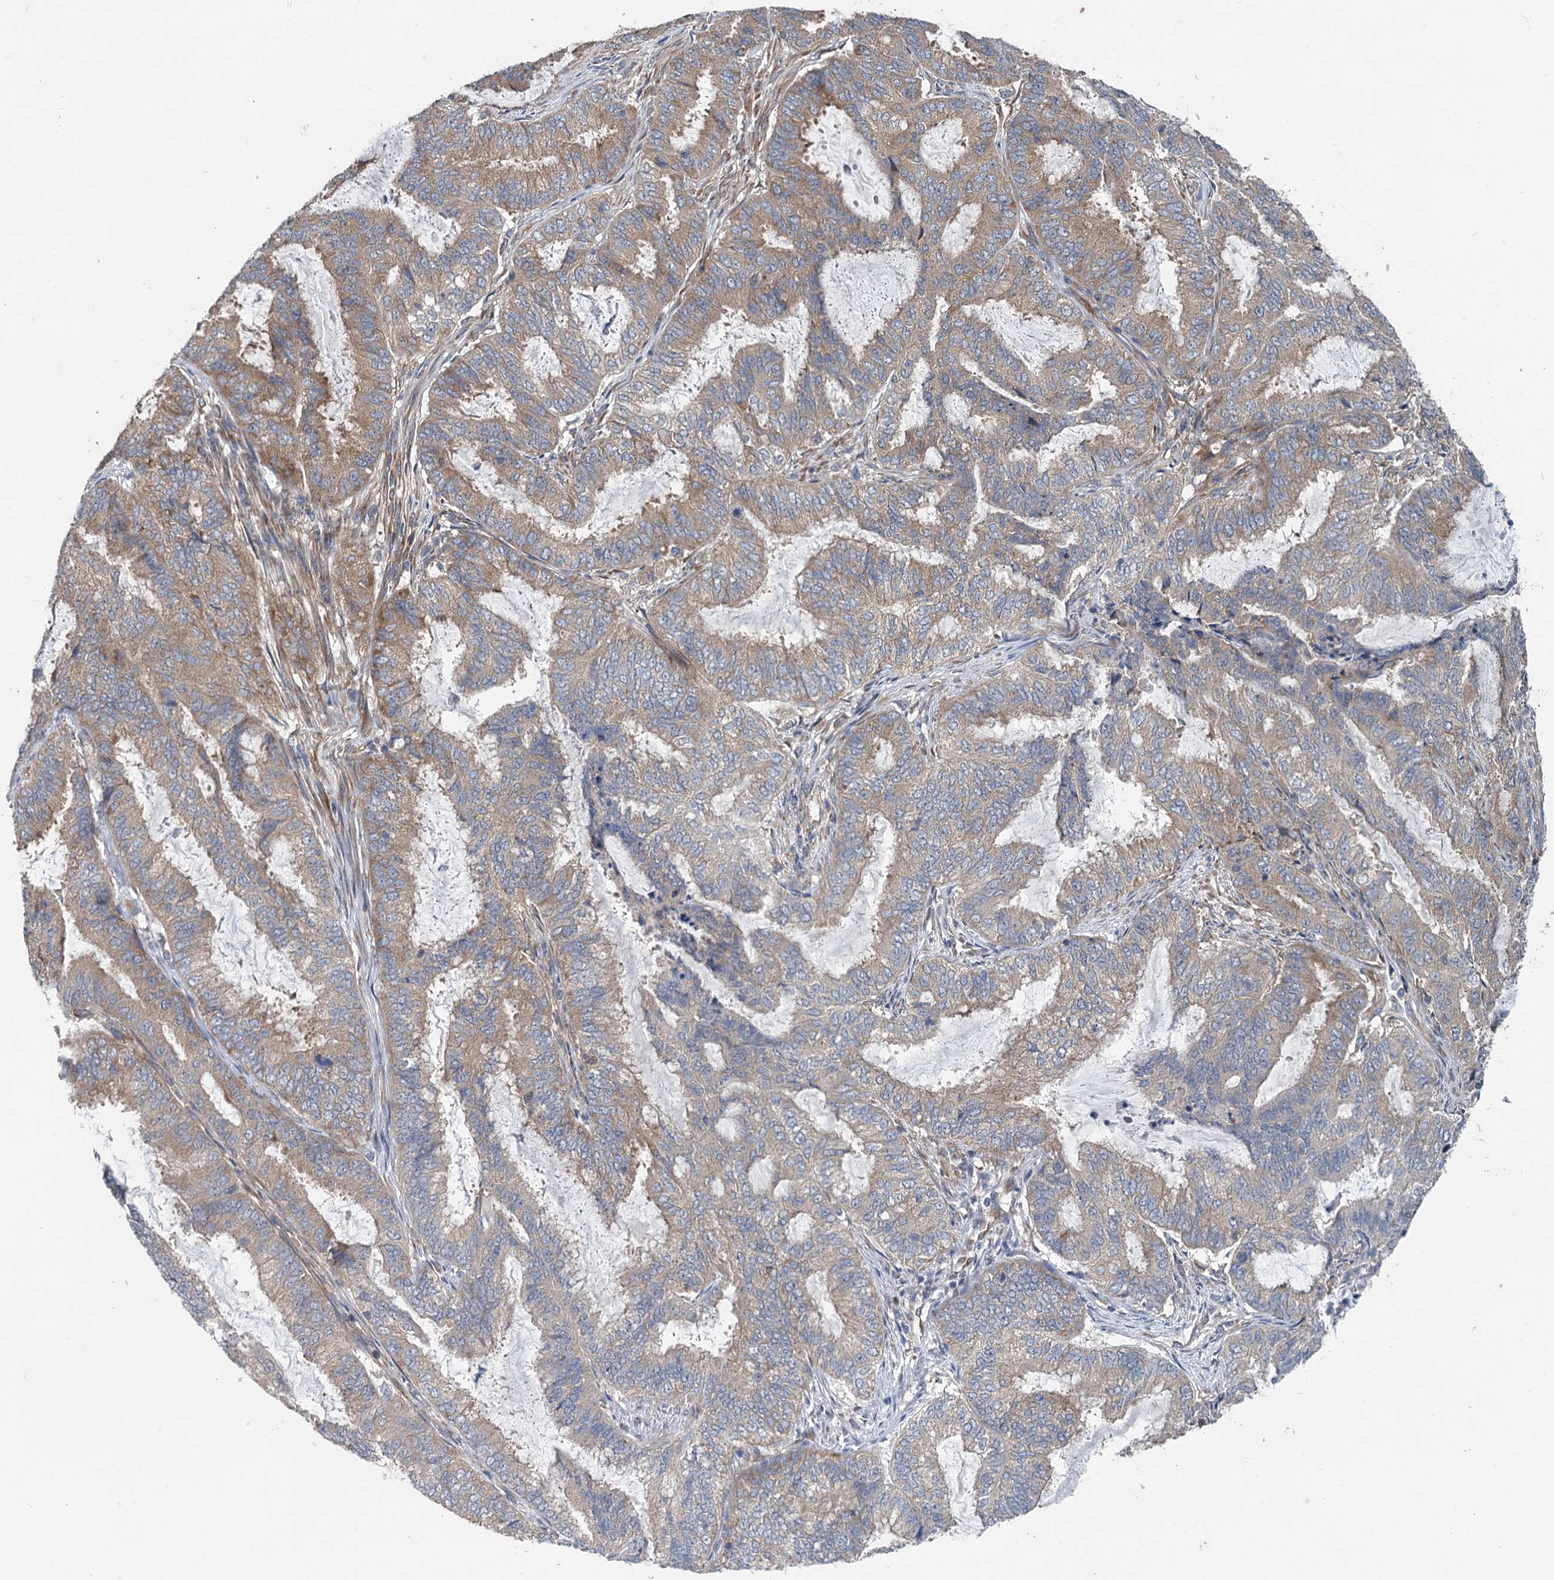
{"staining": {"intensity": "moderate", "quantity": ">75%", "location": "cytoplasmic/membranous"}, "tissue": "endometrial cancer", "cell_type": "Tumor cells", "image_type": "cancer", "snomed": [{"axis": "morphology", "description": "Adenocarcinoma, NOS"}, {"axis": "topography", "description": "Endometrium"}], "caption": "Immunohistochemical staining of endometrial cancer (adenocarcinoma) shows moderate cytoplasmic/membranous protein positivity in approximately >75% of tumor cells.", "gene": "EIF2B2", "patient": {"sex": "female", "age": 51}}